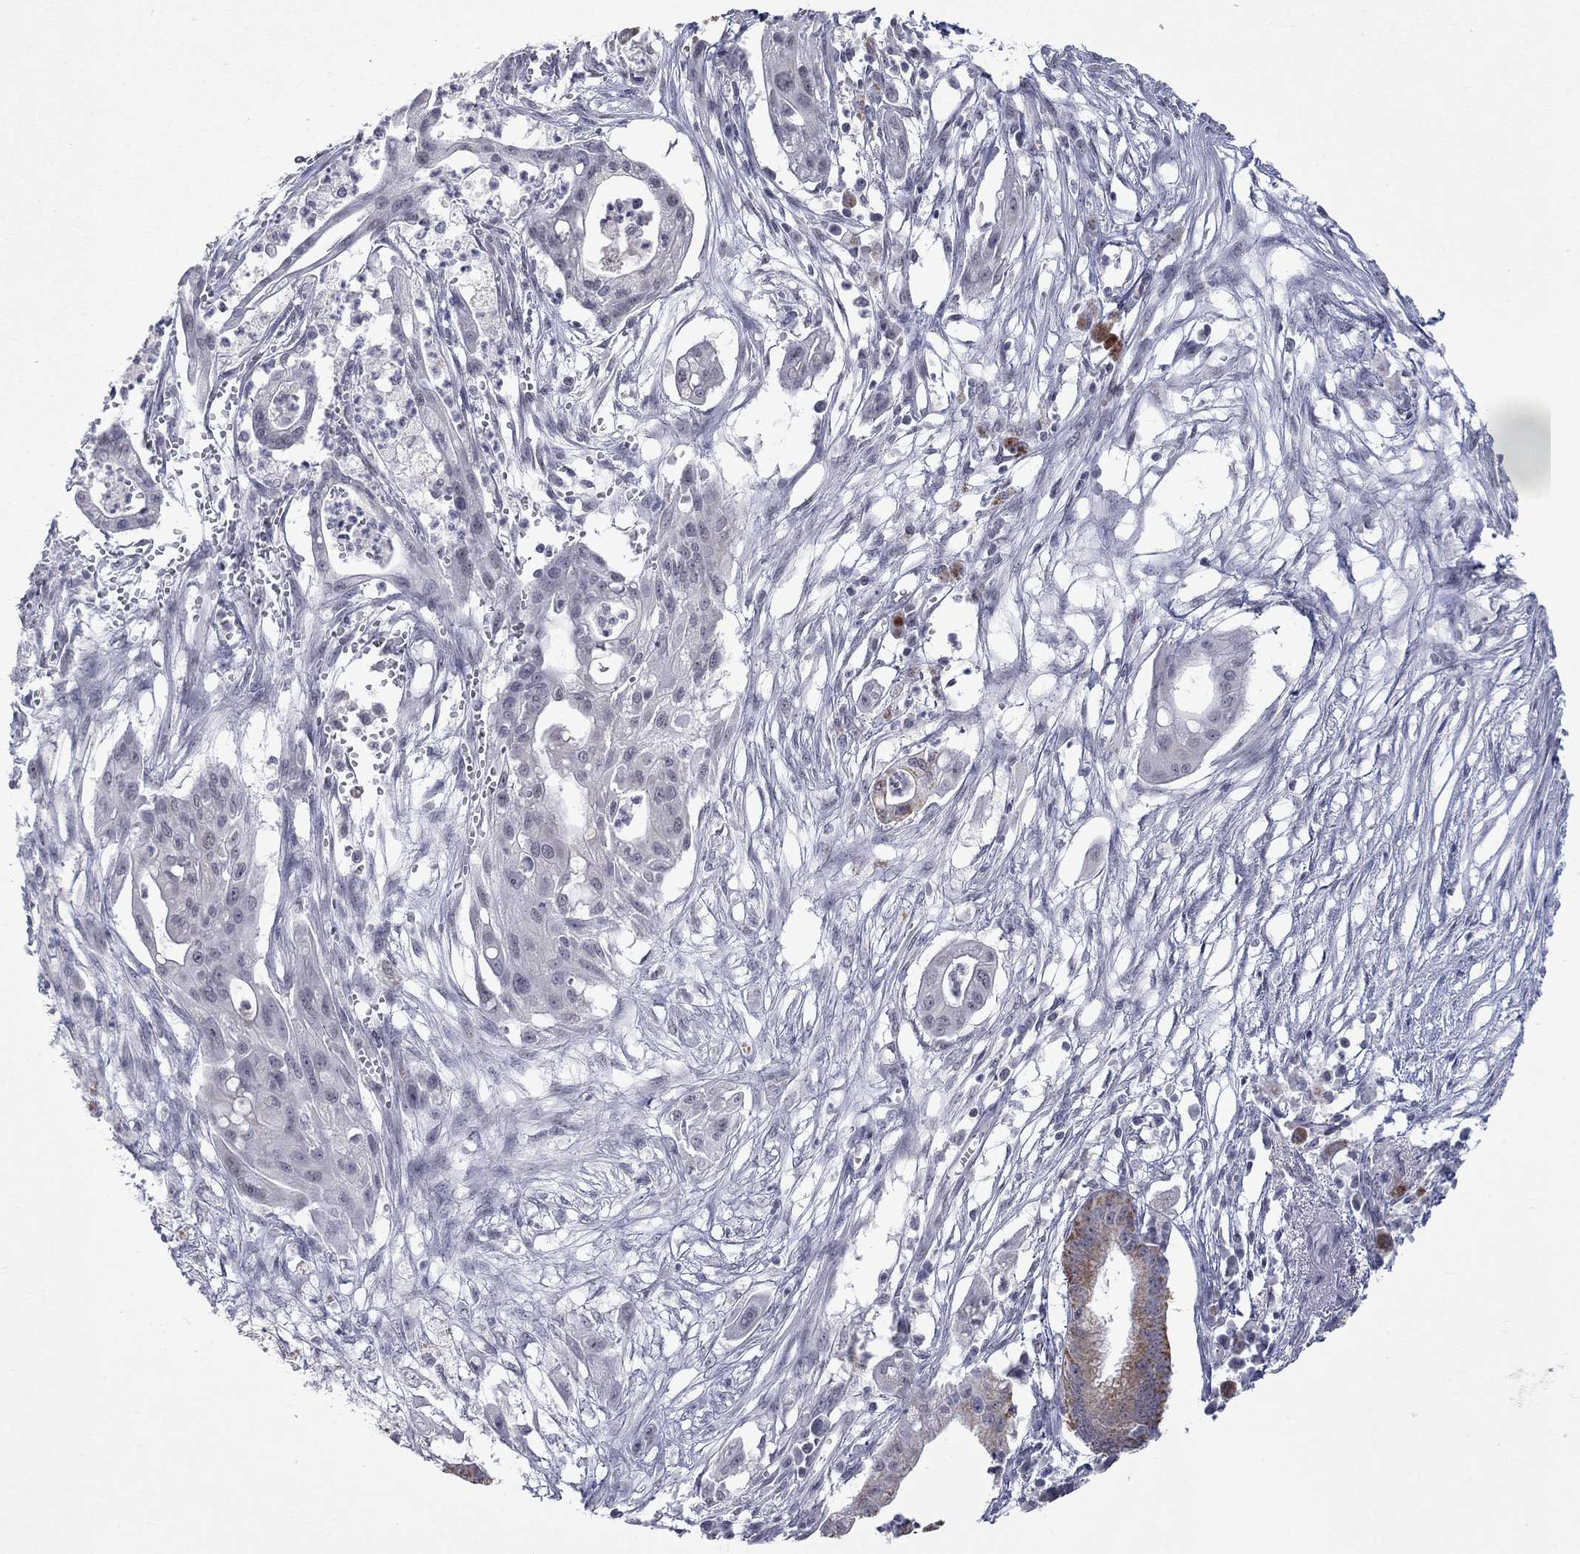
{"staining": {"intensity": "moderate", "quantity": "<25%", "location": "cytoplasmic/membranous"}, "tissue": "pancreatic cancer", "cell_type": "Tumor cells", "image_type": "cancer", "snomed": [{"axis": "morphology", "description": "Normal tissue, NOS"}, {"axis": "morphology", "description": "Adenocarcinoma, NOS"}, {"axis": "topography", "description": "Pancreas"}], "caption": "Immunohistochemistry (IHC) image of human pancreatic cancer (adenocarcinoma) stained for a protein (brown), which displays low levels of moderate cytoplasmic/membranous expression in about <25% of tumor cells.", "gene": "TMEM143", "patient": {"sex": "female", "age": 58}}